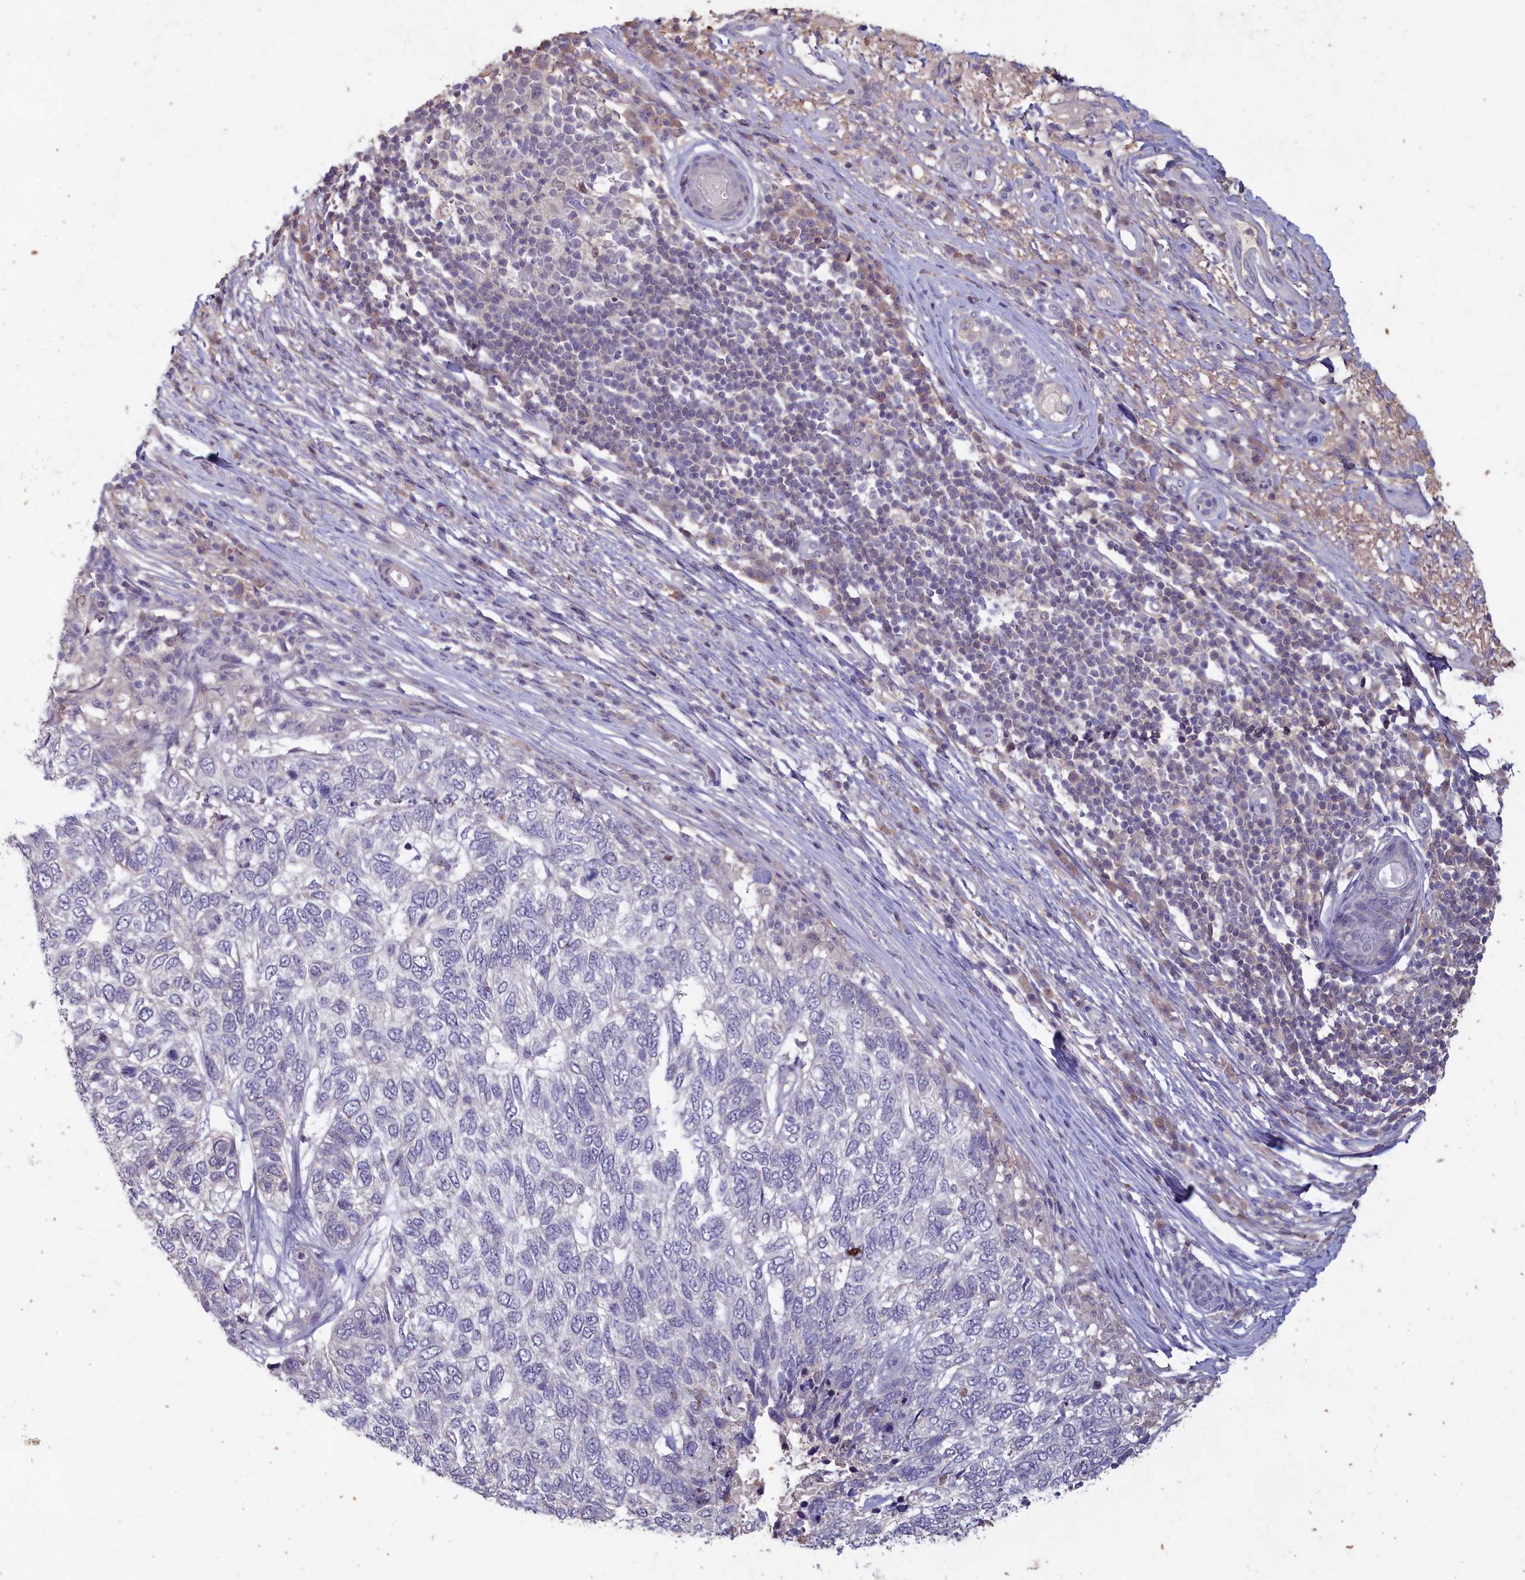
{"staining": {"intensity": "negative", "quantity": "none", "location": "none"}, "tissue": "skin cancer", "cell_type": "Tumor cells", "image_type": "cancer", "snomed": [{"axis": "morphology", "description": "Basal cell carcinoma"}, {"axis": "topography", "description": "Skin"}], "caption": "Tumor cells show no significant protein staining in skin cancer.", "gene": "ATF7IP2", "patient": {"sex": "female", "age": 65}}